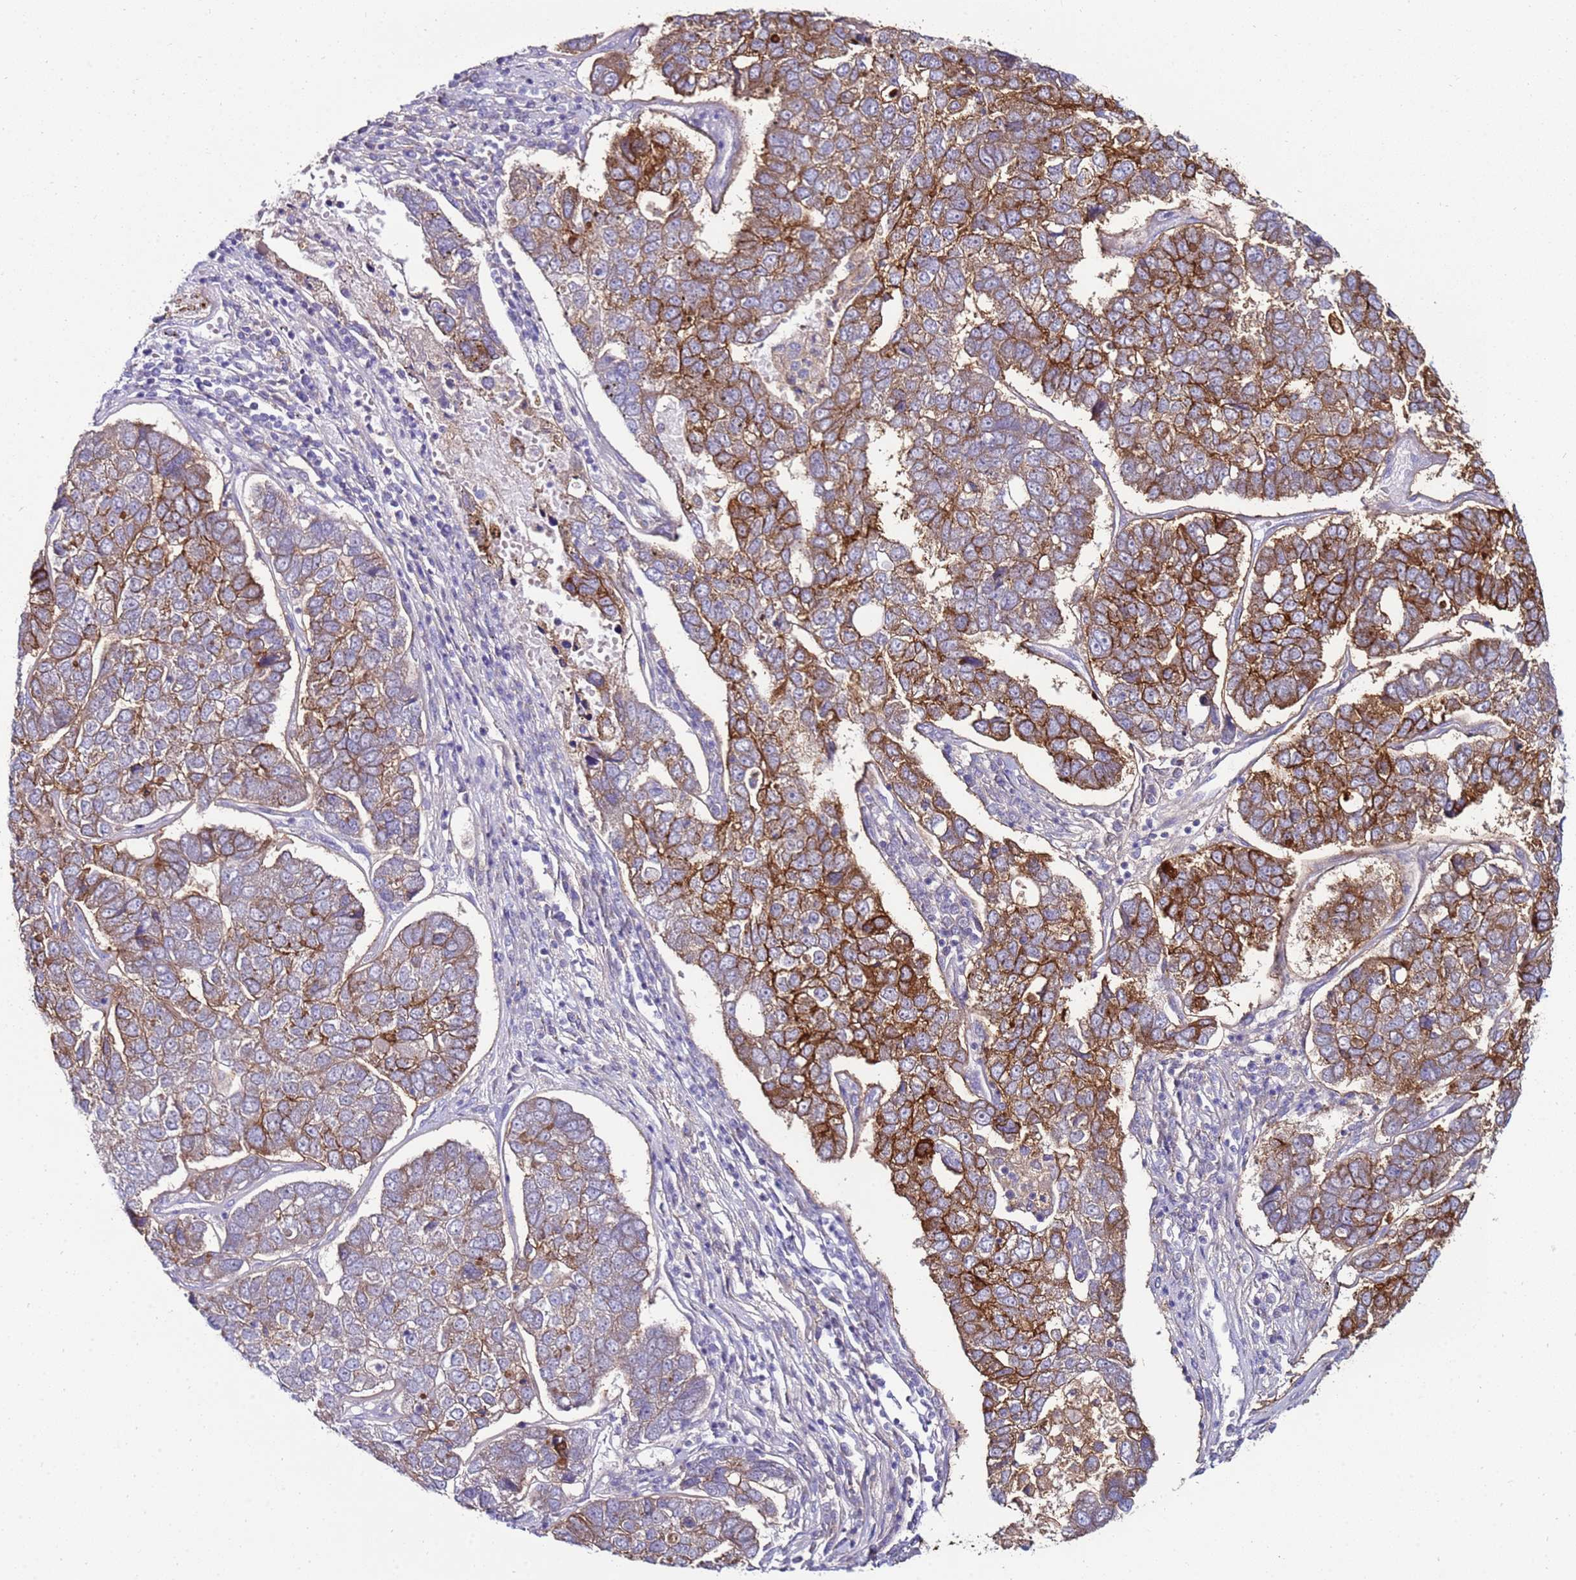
{"staining": {"intensity": "strong", "quantity": "25%-75%", "location": "cytoplasmic/membranous"}, "tissue": "pancreatic cancer", "cell_type": "Tumor cells", "image_type": "cancer", "snomed": [{"axis": "morphology", "description": "Adenocarcinoma, NOS"}, {"axis": "topography", "description": "Pancreas"}], "caption": "Protein positivity by immunohistochemistry displays strong cytoplasmic/membranous expression in about 25%-75% of tumor cells in pancreatic adenocarcinoma.", "gene": "GPN3", "patient": {"sex": "female", "age": 61}}